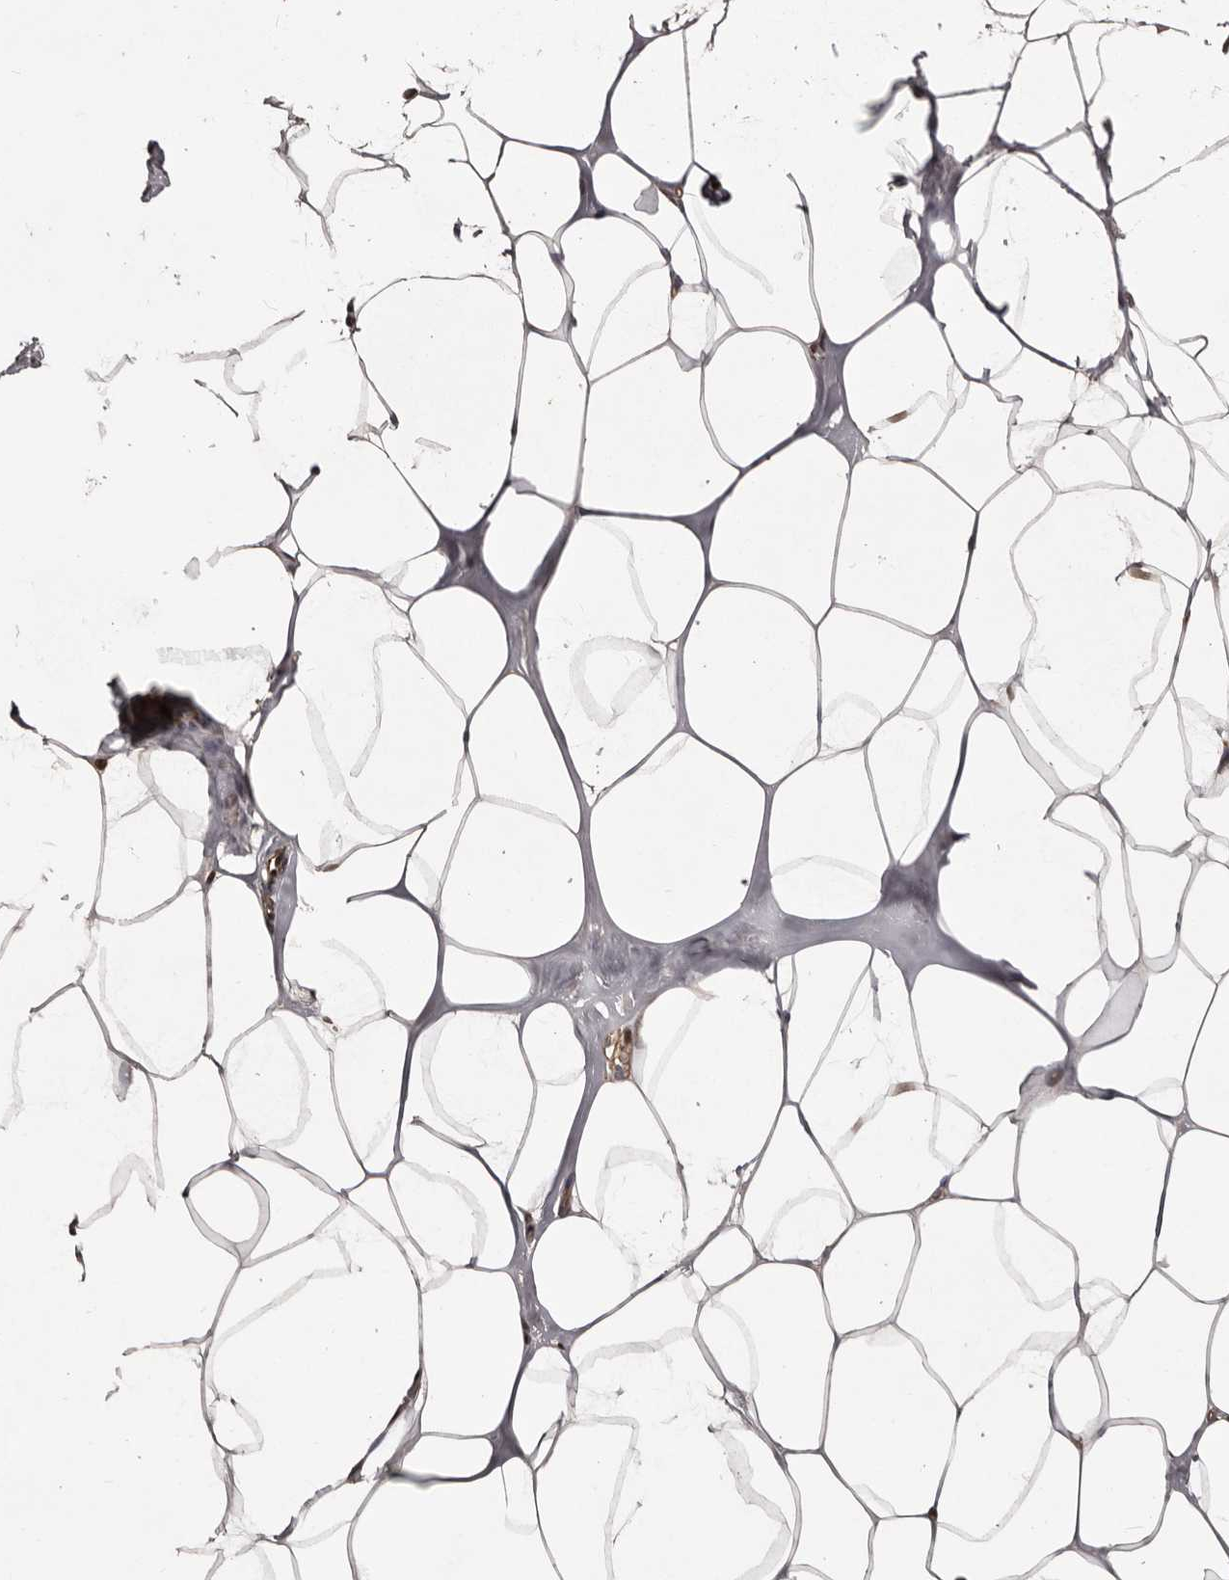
{"staining": {"intensity": "moderate", "quantity": ">75%", "location": "cytoplasmic/membranous,nuclear"}, "tissue": "adipose tissue", "cell_type": "Adipocytes", "image_type": "normal", "snomed": [{"axis": "morphology", "description": "Normal tissue, NOS"}, {"axis": "morphology", "description": "Fibrosis, NOS"}, {"axis": "topography", "description": "Breast"}, {"axis": "topography", "description": "Adipose tissue"}], "caption": "Moderate cytoplasmic/membranous,nuclear staining for a protein is appreciated in approximately >75% of adipocytes of unremarkable adipose tissue using immunohistochemistry (IHC).", "gene": "SERTAD4", "patient": {"sex": "female", "age": 39}}